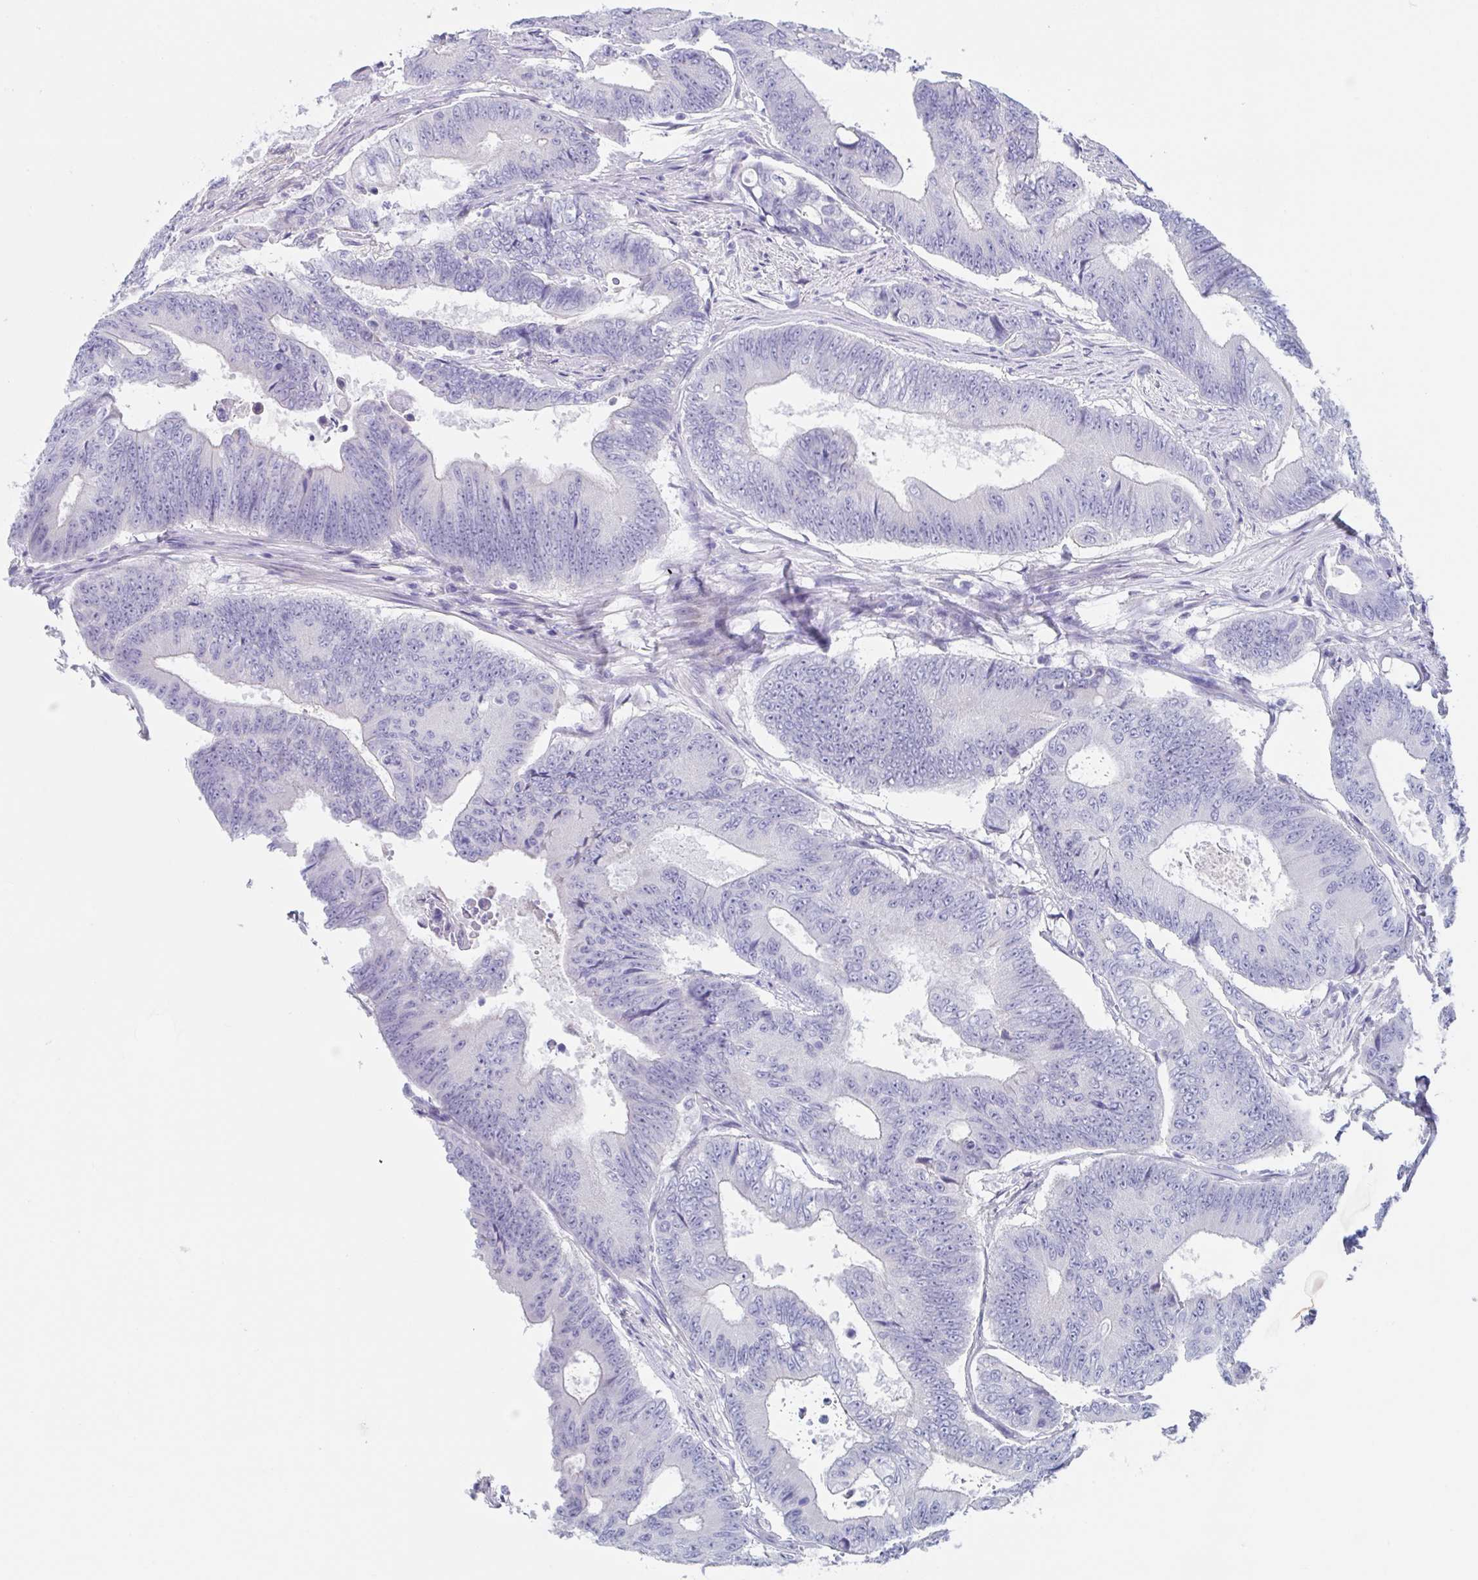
{"staining": {"intensity": "negative", "quantity": "none", "location": "none"}, "tissue": "colorectal cancer", "cell_type": "Tumor cells", "image_type": "cancer", "snomed": [{"axis": "morphology", "description": "Adenocarcinoma, NOS"}, {"axis": "topography", "description": "Colon"}], "caption": "There is no significant expression in tumor cells of colorectal cancer (adenocarcinoma).", "gene": "NOXRED1", "patient": {"sex": "female", "age": 48}}